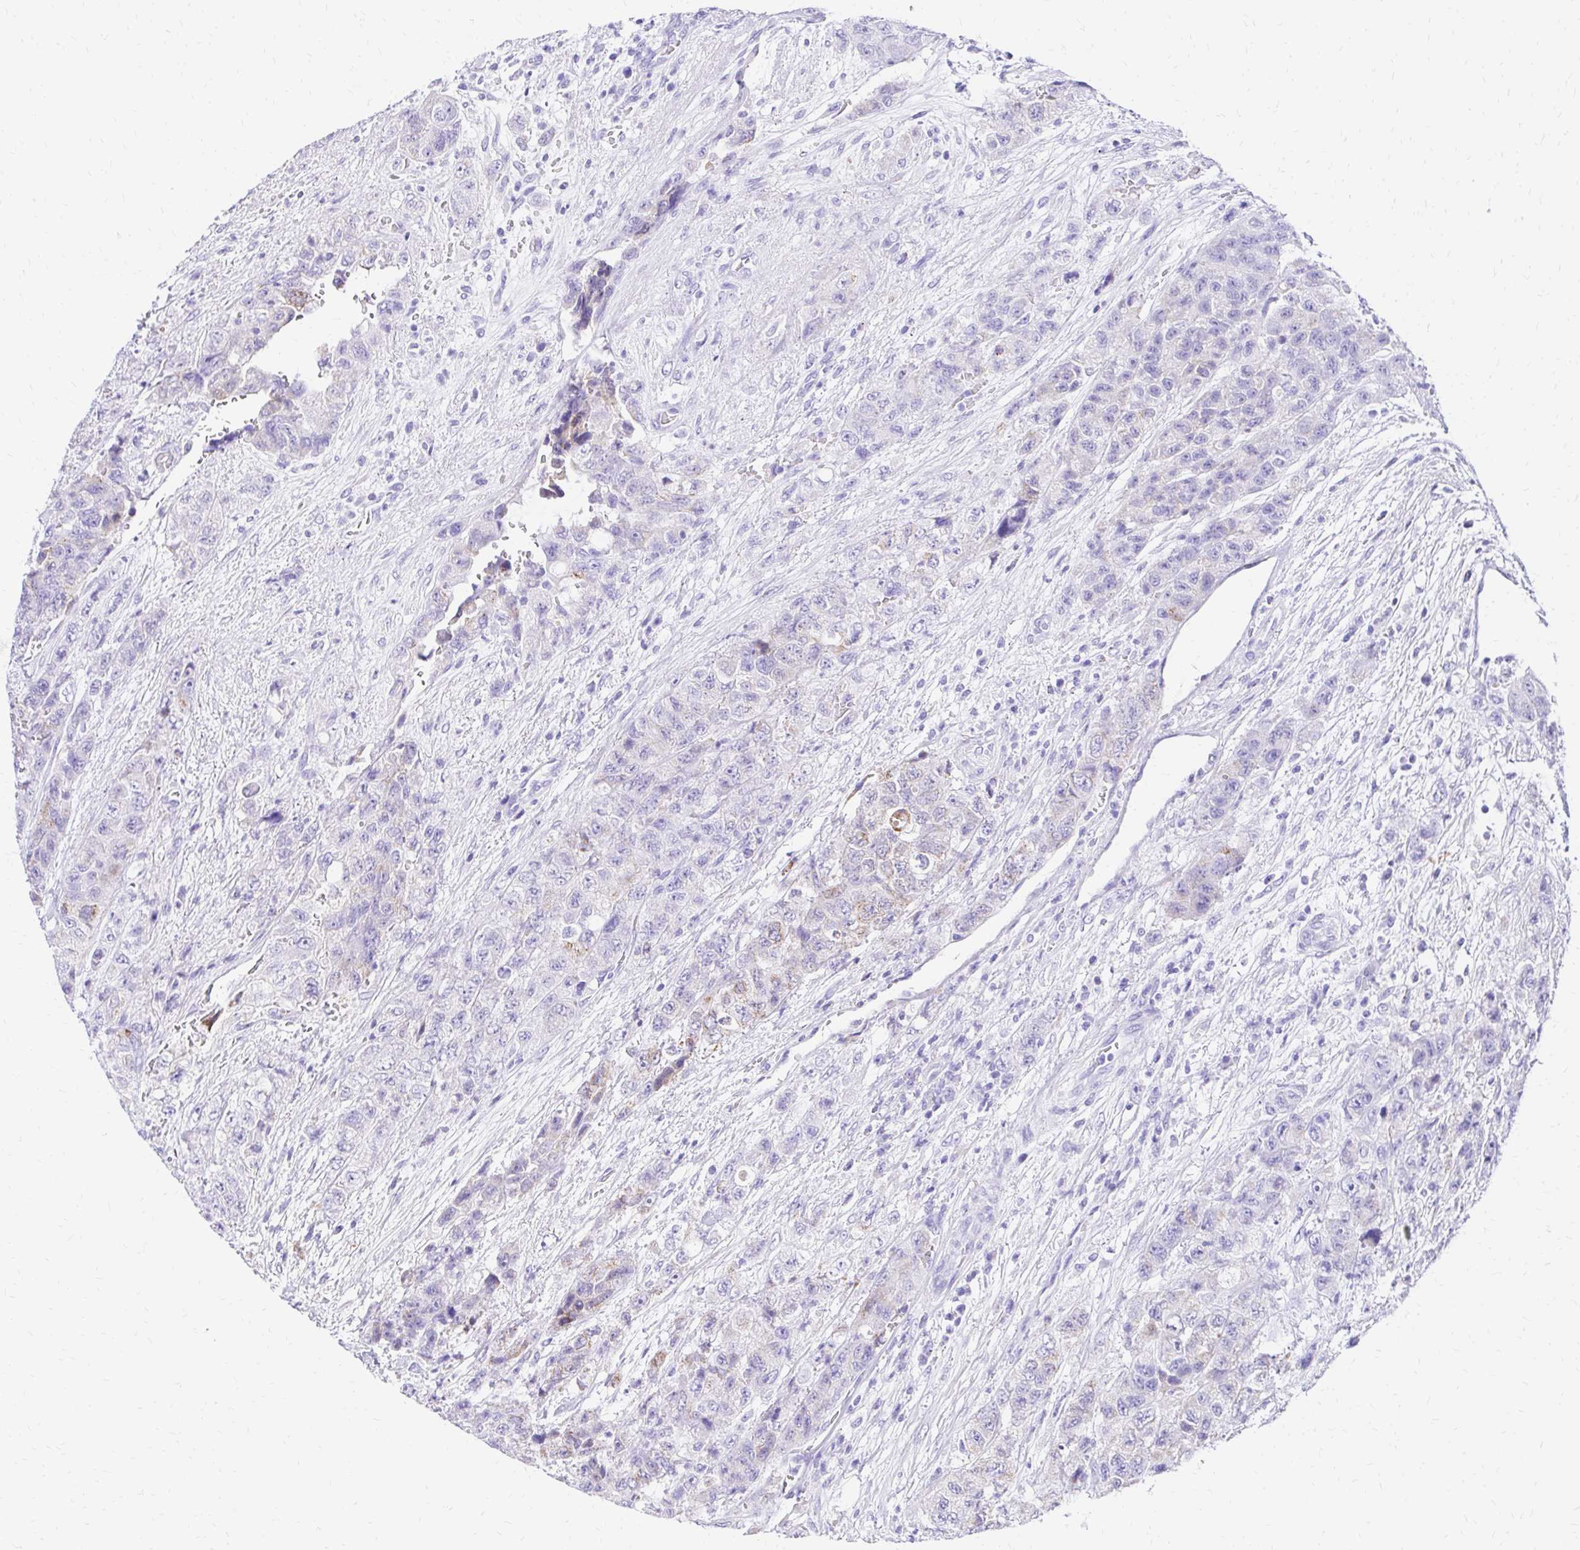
{"staining": {"intensity": "negative", "quantity": "none", "location": "none"}, "tissue": "urothelial cancer", "cell_type": "Tumor cells", "image_type": "cancer", "snomed": [{"axis": "morphology", "description": "Urothelial carcinoma, High grade"}, {"axis": "topography", "description": "Urinary bladder"}], "caption": "Immunohistochemistry image of urothelial carcinoma (high-grade) stained for a protein (brown), which reveals no staining in tumor cells.", "gene": "S100G", "patient": {"sex": "female", "age": 78}}